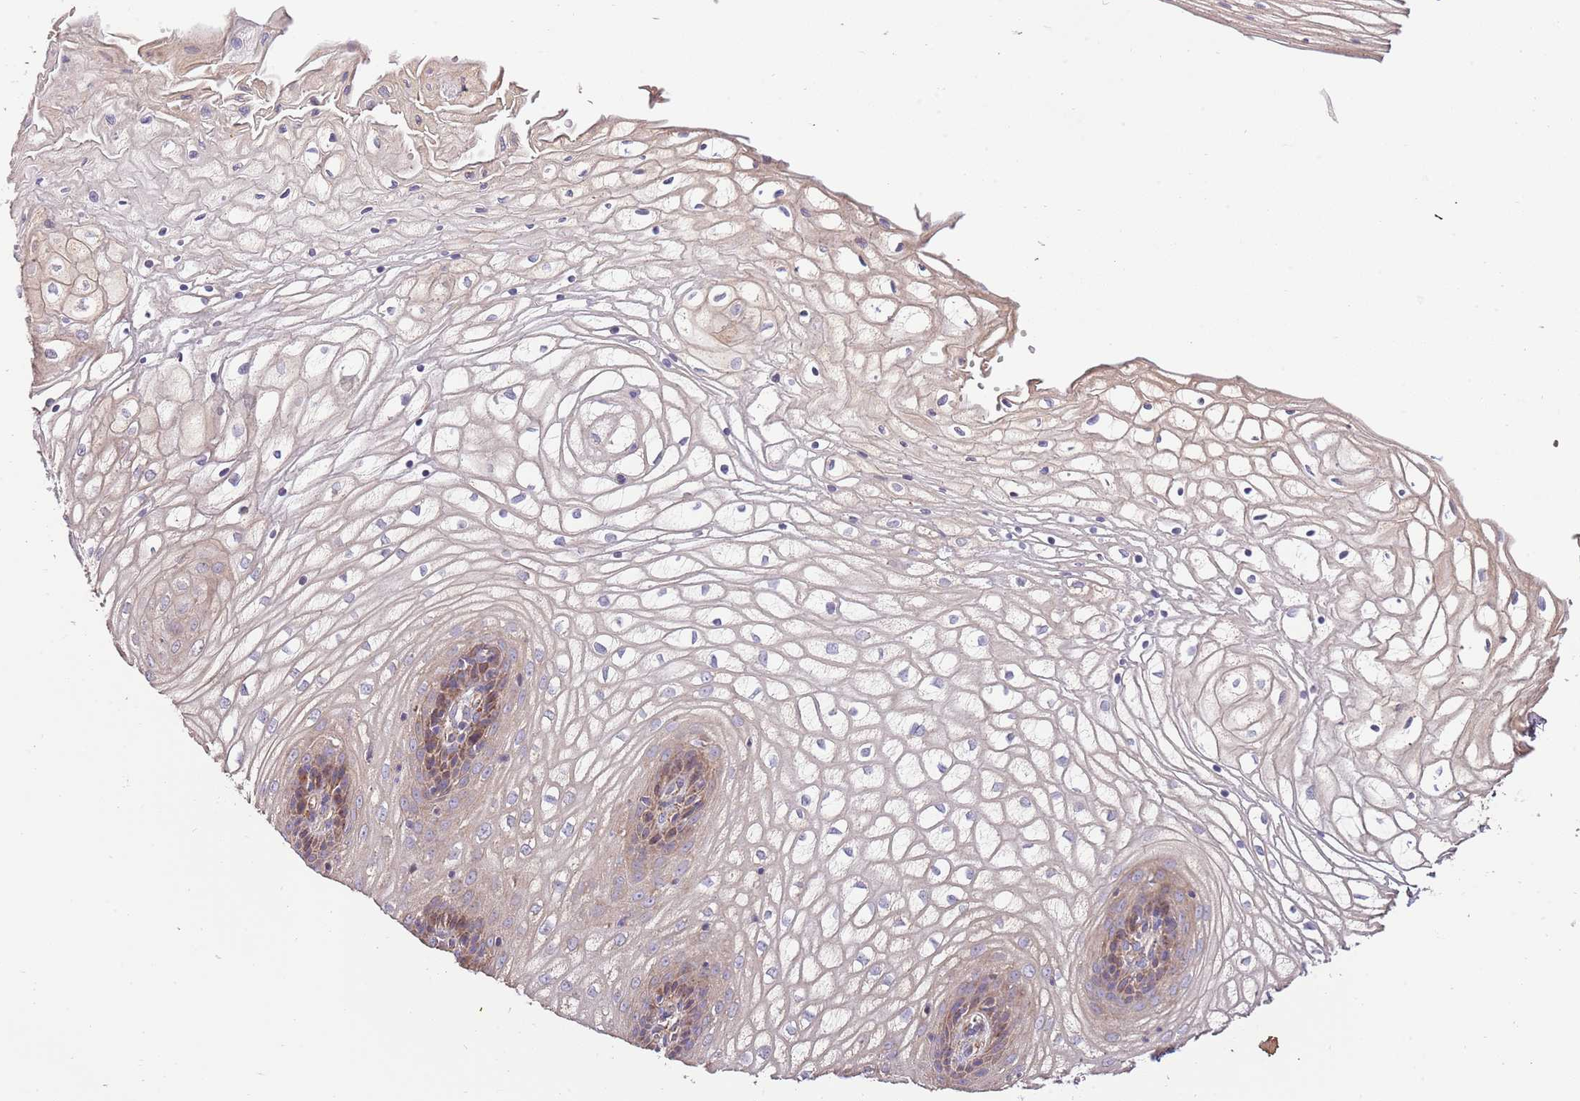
{"staining": {"intensity": "weak", "quantity": "25%-75%", "location": "cytoplasmic/membranous"}, "tissue": "vagina", "cell_type": "Squamous epithelial cells", "image_type": "normal", "snomed": [{"axis": "morphology", "description": "Normal tissue, NOS"}, {"axis": "topography", "description": "Vagina"}], "caption": "A low amount of weak cytoplasmic/membranous positivity is seen in about 25%-75% of squamous epithelial cells in unremarkable vagina. The staining was performed using DAB, with brown indicating positive protein expression. Nuclei are stained blue with hematoxylin.", "gene": "DOCK6", "patient": {"sex": "female", "age": 34}}